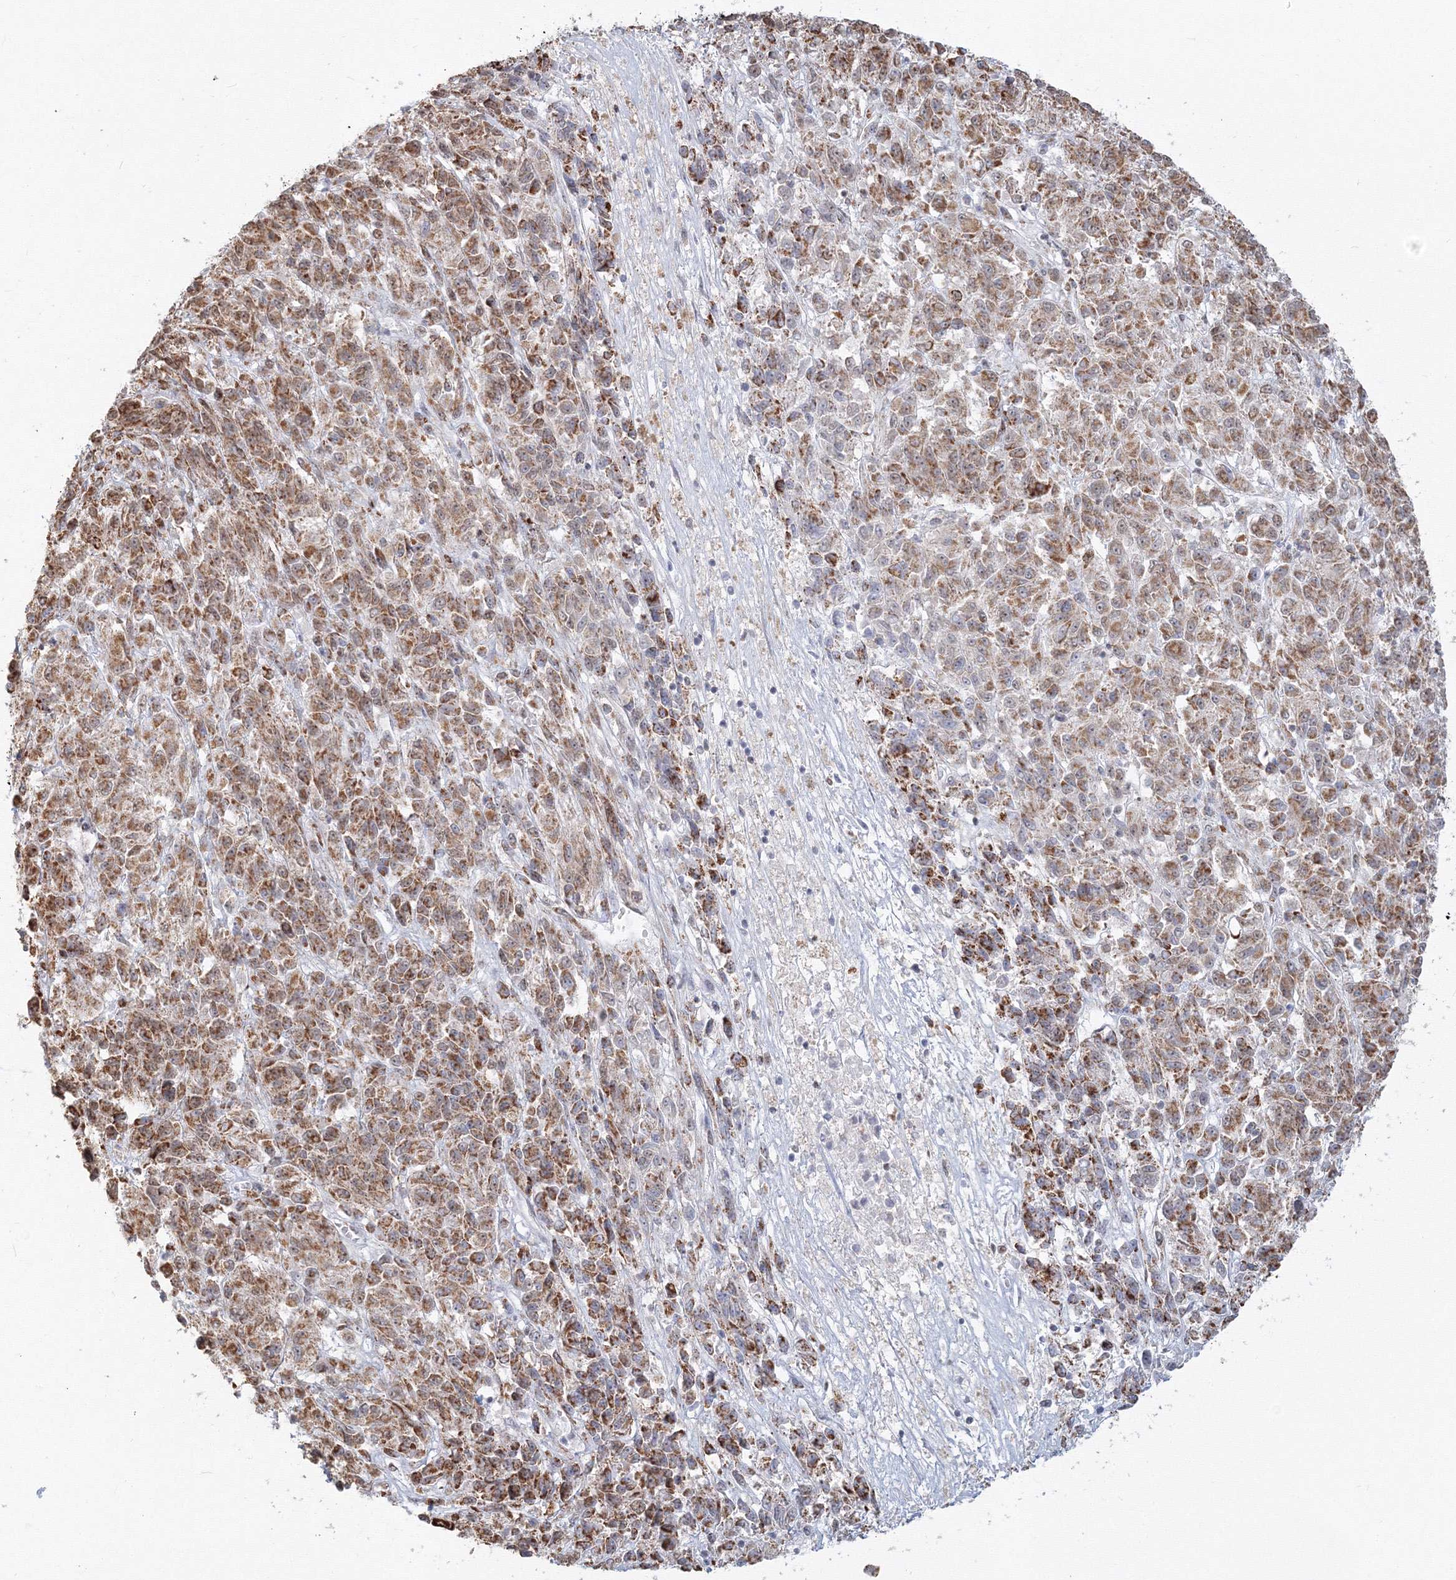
{"staining": {"intensity": "moderate", "quantity": ">75%", "location": "cytoplasmic/membranous"}, "tissue": "melanoma", "cell_type": "Tumor cells", "image_type": "cancer", "snomed": [{"axis": "morphology", "description": "Malignant melanoma, Metastatic site"}, {"axis": "topography", "description": "Lung"}], "caption": "High-power microscopy captured an immunohistochemistry image of melanoma, revealing moderate cytoplasmic/membranous expression in approximately >75% of tumor cells. (DAB (3,3'-diaminobenzidine) IHC with brightfield microscopy, high magnification).", "gene": "PPP4R2", "patient": {"sex": "male", "age": 64}}